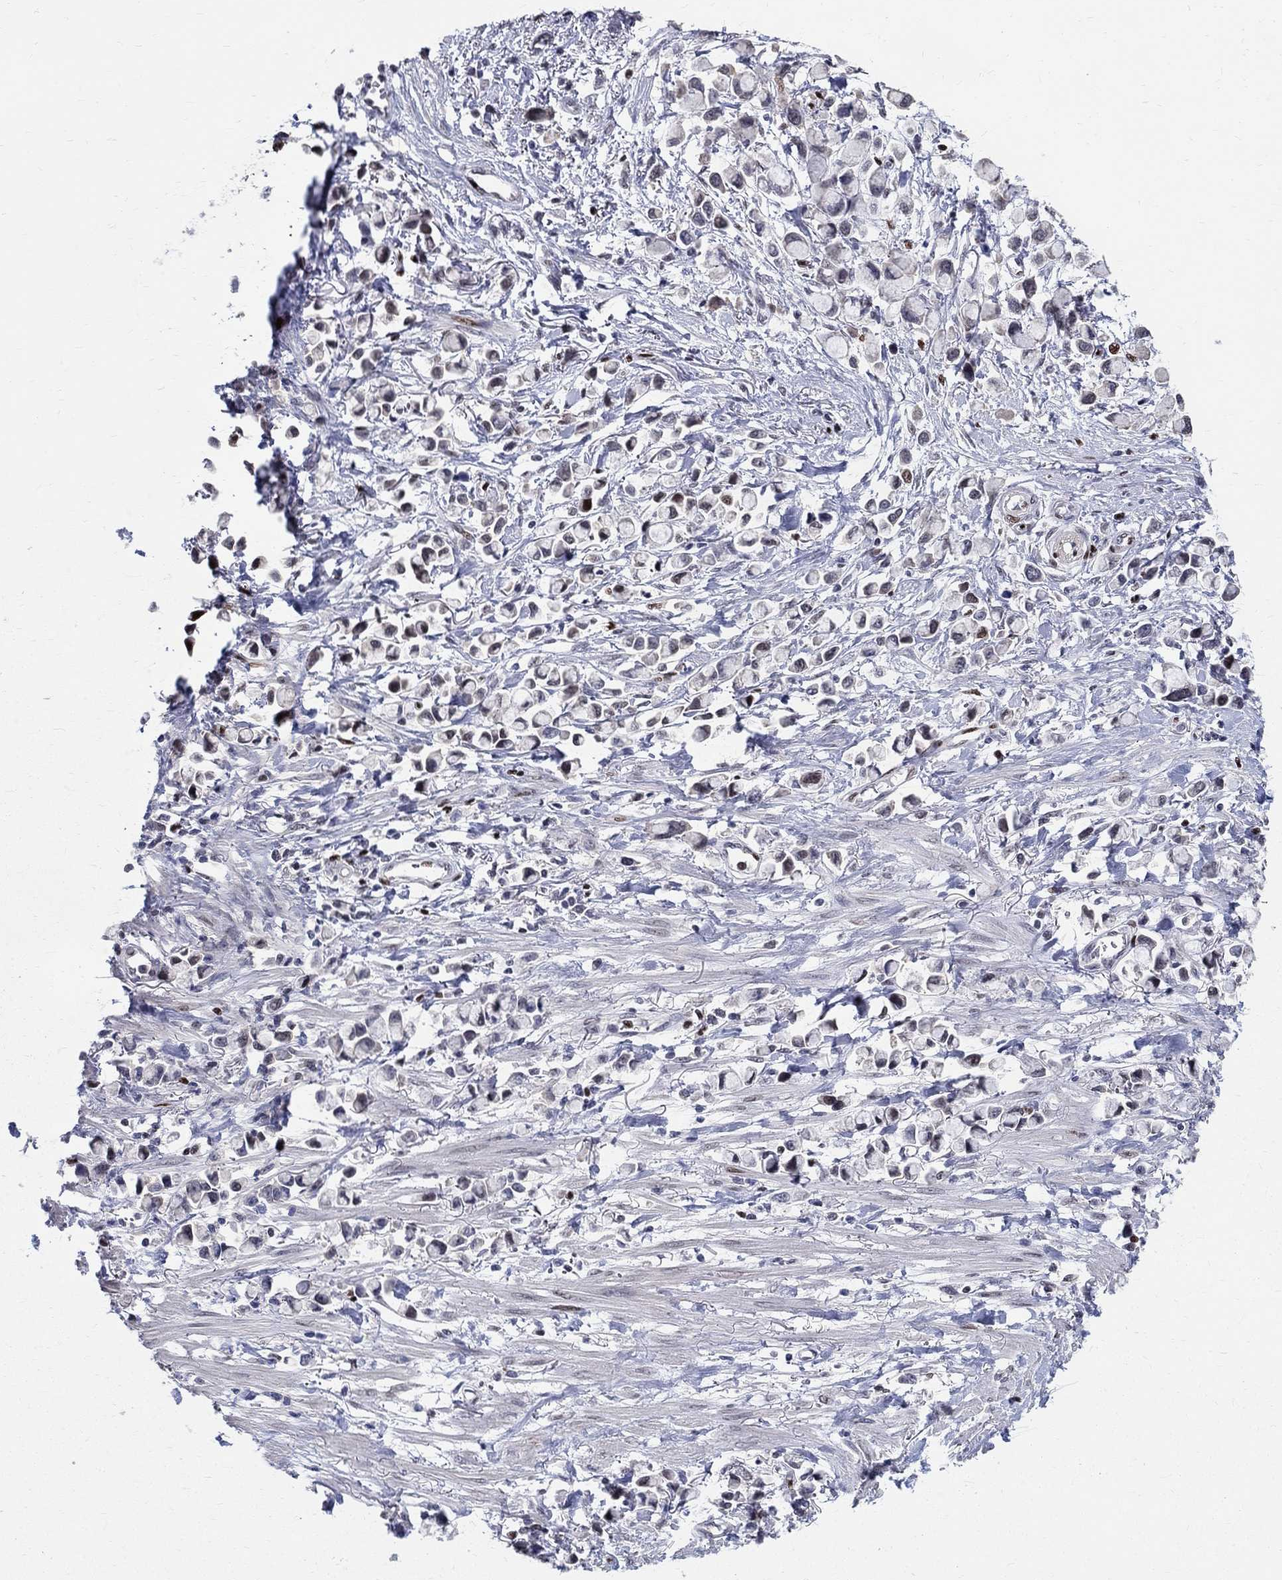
{"staining": {"intensity": "strong", "quantity": "25%-75%", "location": "nuclear"}, "tissue": "stomach cancer", "cell_type": "Tumor cells", "image_type": "cancer", "snomed": [{"axis": "morphology", "description": "Adenocarcinoma, NOS"}, {"axis": "topography", "description": "Stomach"}], "caption": "High-power microscopy captured an IHC micrograph of stomach cancer, revealing strong nuclear staining in about 25%-75% of tumor cells. (Brightfield microscopy of DAB IHC at high magnification).", "gene": "FBXO16", "patient": {"sex": "female", "age": 81}}